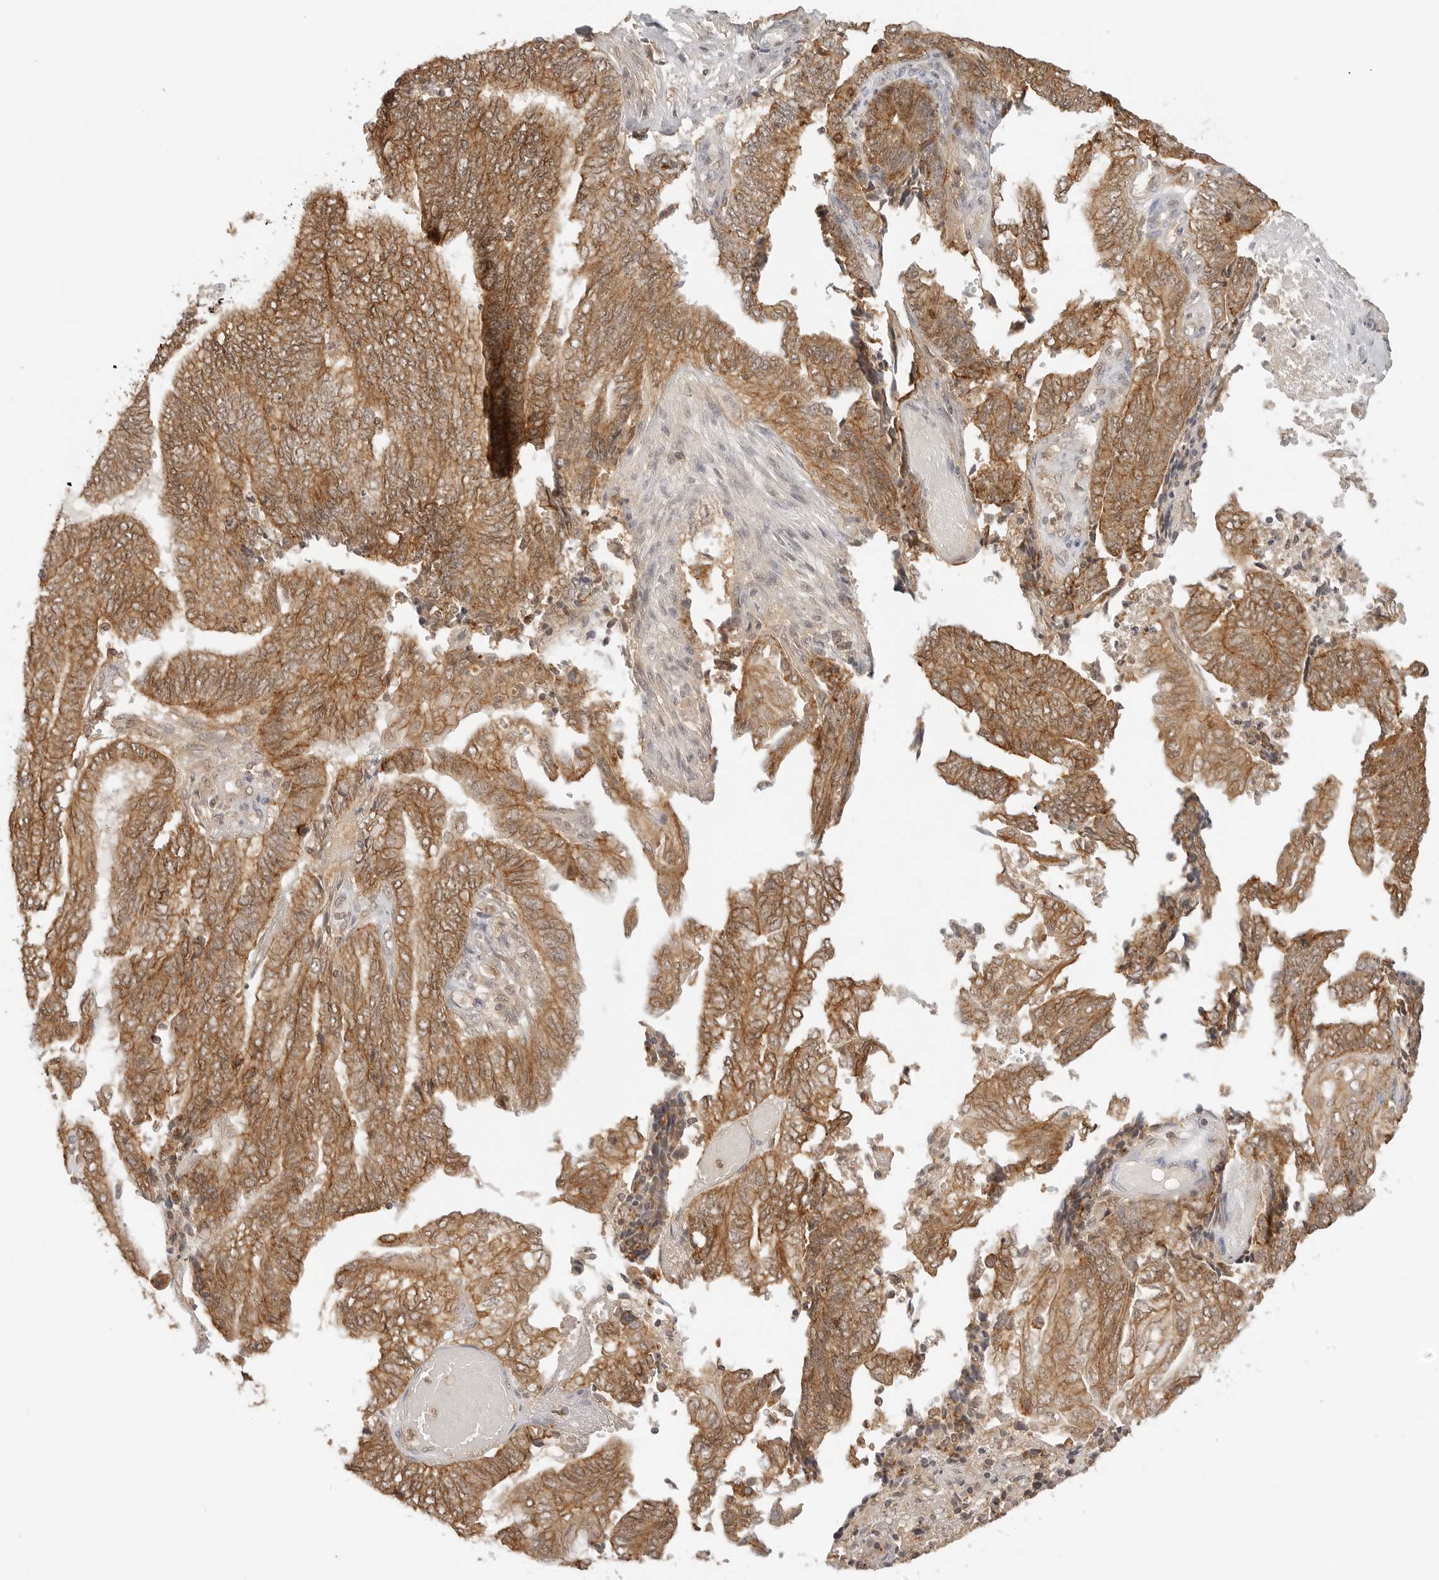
{"staining": {"intensity": "strong", "quantity": ">75%", "location": "cytoplasmic/membranous"}, "tissue": "endometrial cancer", "cell_type": "Tumor cells", "image_type": "cancer", "snomed": [{"axis": "morphology", "description": "Adenocarcinoma, NOS"}, {"axis": "topography", "description": "Uterus"}, {"axis": "topography", "description": "Endometrium"}], "caption": "Adenocarcinoma (endometrial) stained for a protein demonstrates strong cytoplasmic/membranous positivity in tumor cells.", "gene": "EPHA1", "patient": {"sex": "female", "age": 70}}